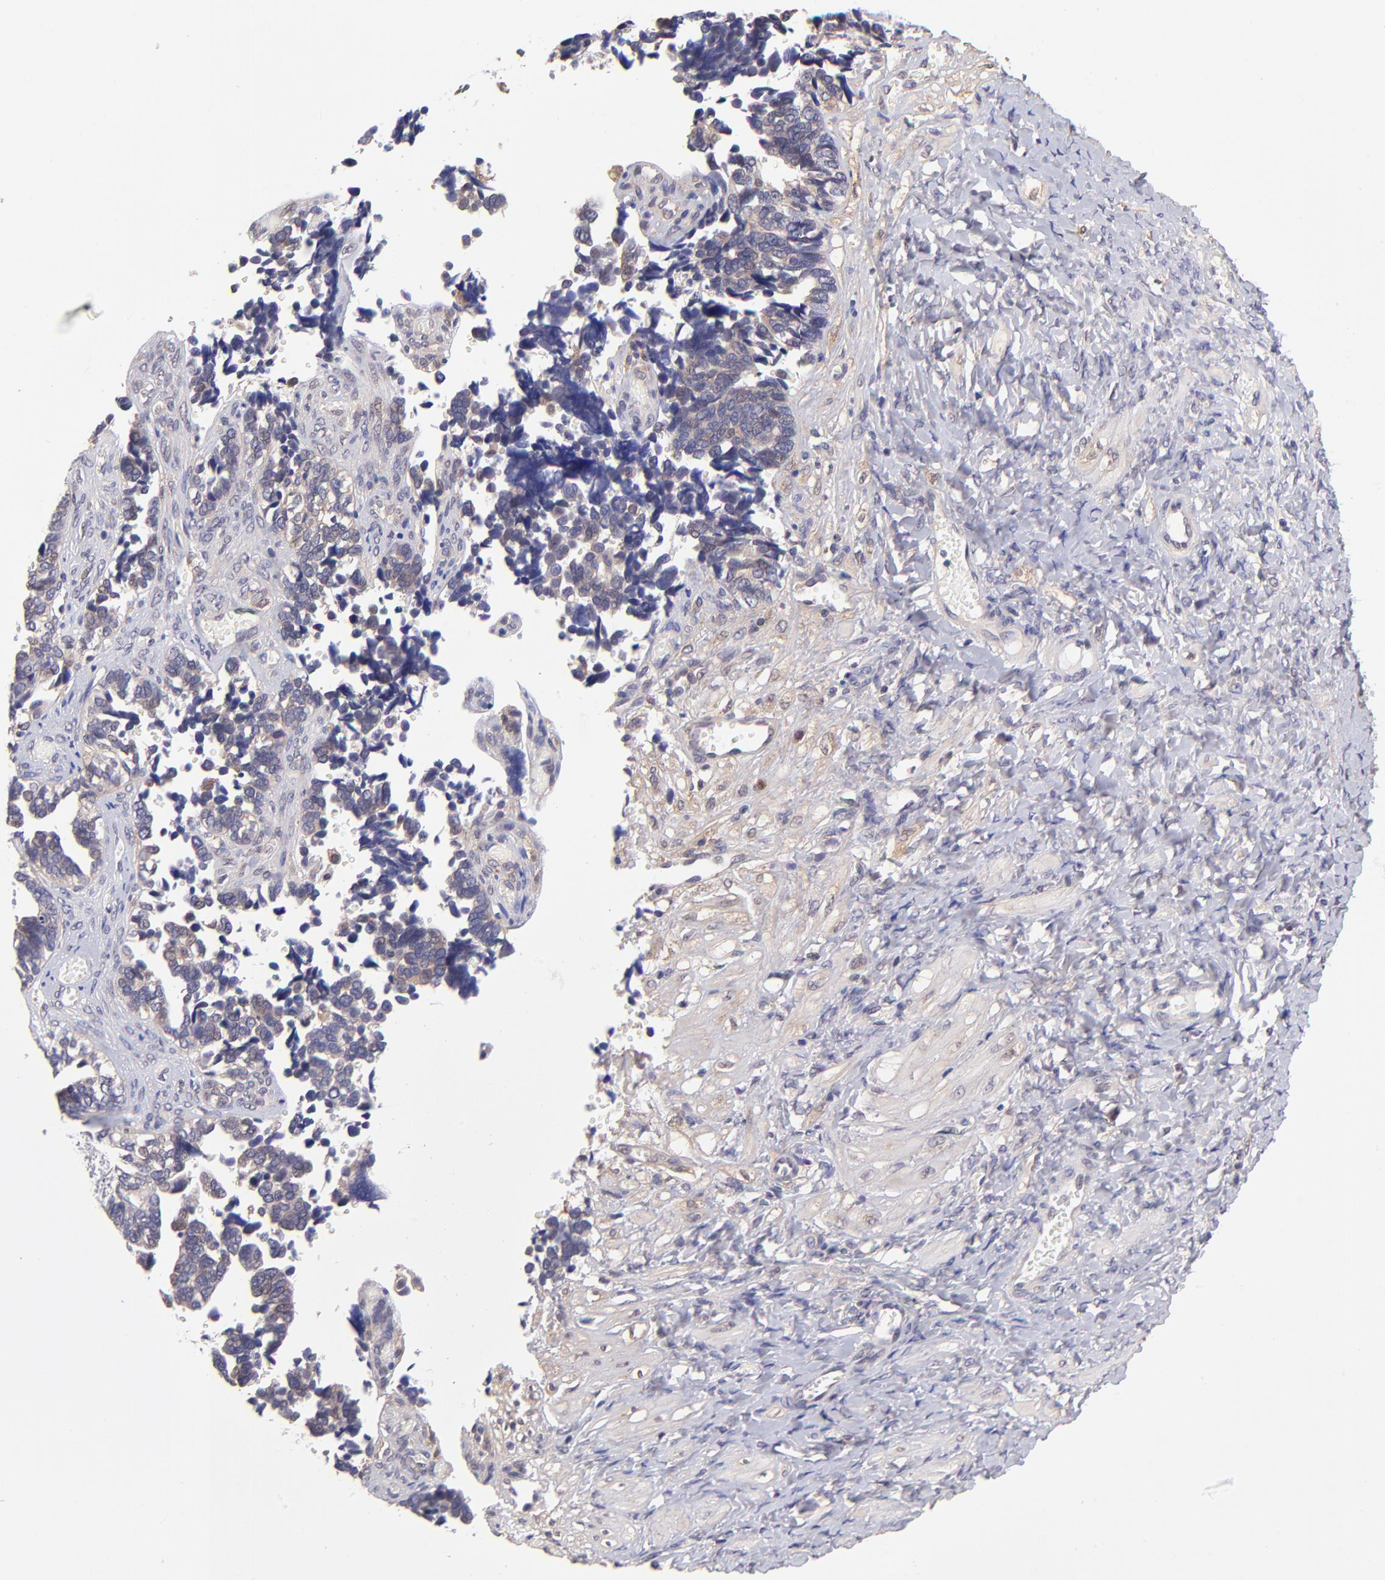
{"staining": {"intensity": "weak", "quantity": ">75%", "location": "cytoplasmic/membranous"}, "tissue": "ovarian cancer", "cell_type": "Tumor cells", "image_type": "cancer", "snomed": [{"axis": "morphology", "description": "Carcinoma, endometroid"}, {"axis": "topography", "description": "Ovary"}], "caption": "Human ovarian cancer stained with a protein marker demonstrates weak staining in tumor cells.", "gene": "NSF", "patient": {"sex": "female", "age": 75}}